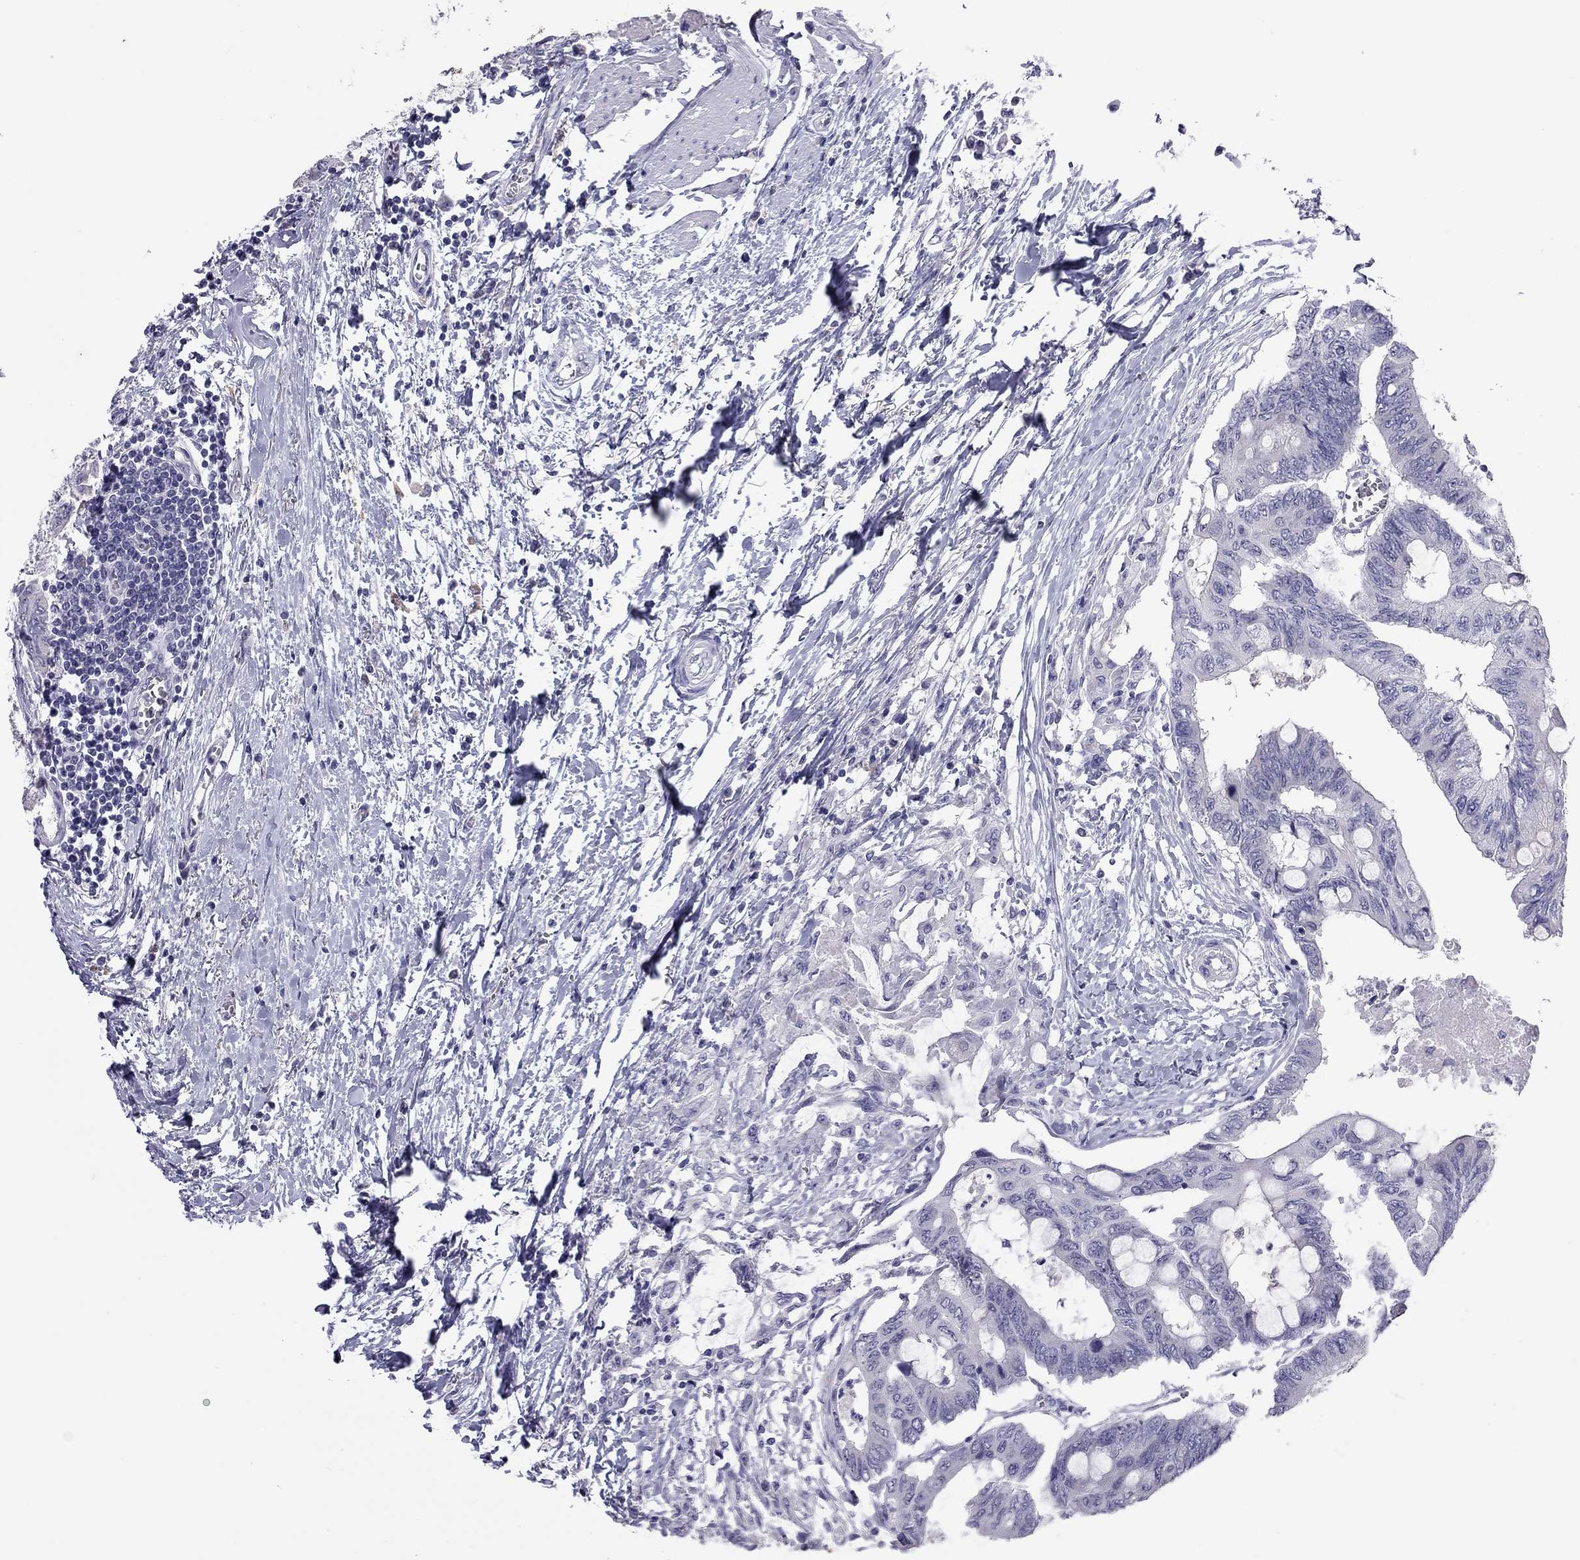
{"staining": {"intensity": "negative", "quantity": "none", "location": "none"}, "tissue": "colorectal cancer", "cell_type": "Tumor cells", "image_type": "cancer", "snomed": [{"axis": "morphology", "description": "Normal tissue, NOS"}, {"axis": "morphology", "description": "Adenocarcinoma, NOS"}, {"axis": "topography", "description": "Rectum"}, {"axis": "topography", "description": "Peripheral nerve tissue"}], "caption": "High magnification brightfield microscopy of colorectal cancer stained with DAB (3,3'-diaminobenzidine) (brown) and counterstained with hematoxylin (blue): tumor cells show no significant expression.", "gene": "PPP1R3A", "patient": {"sex": "male", "age": 92}}